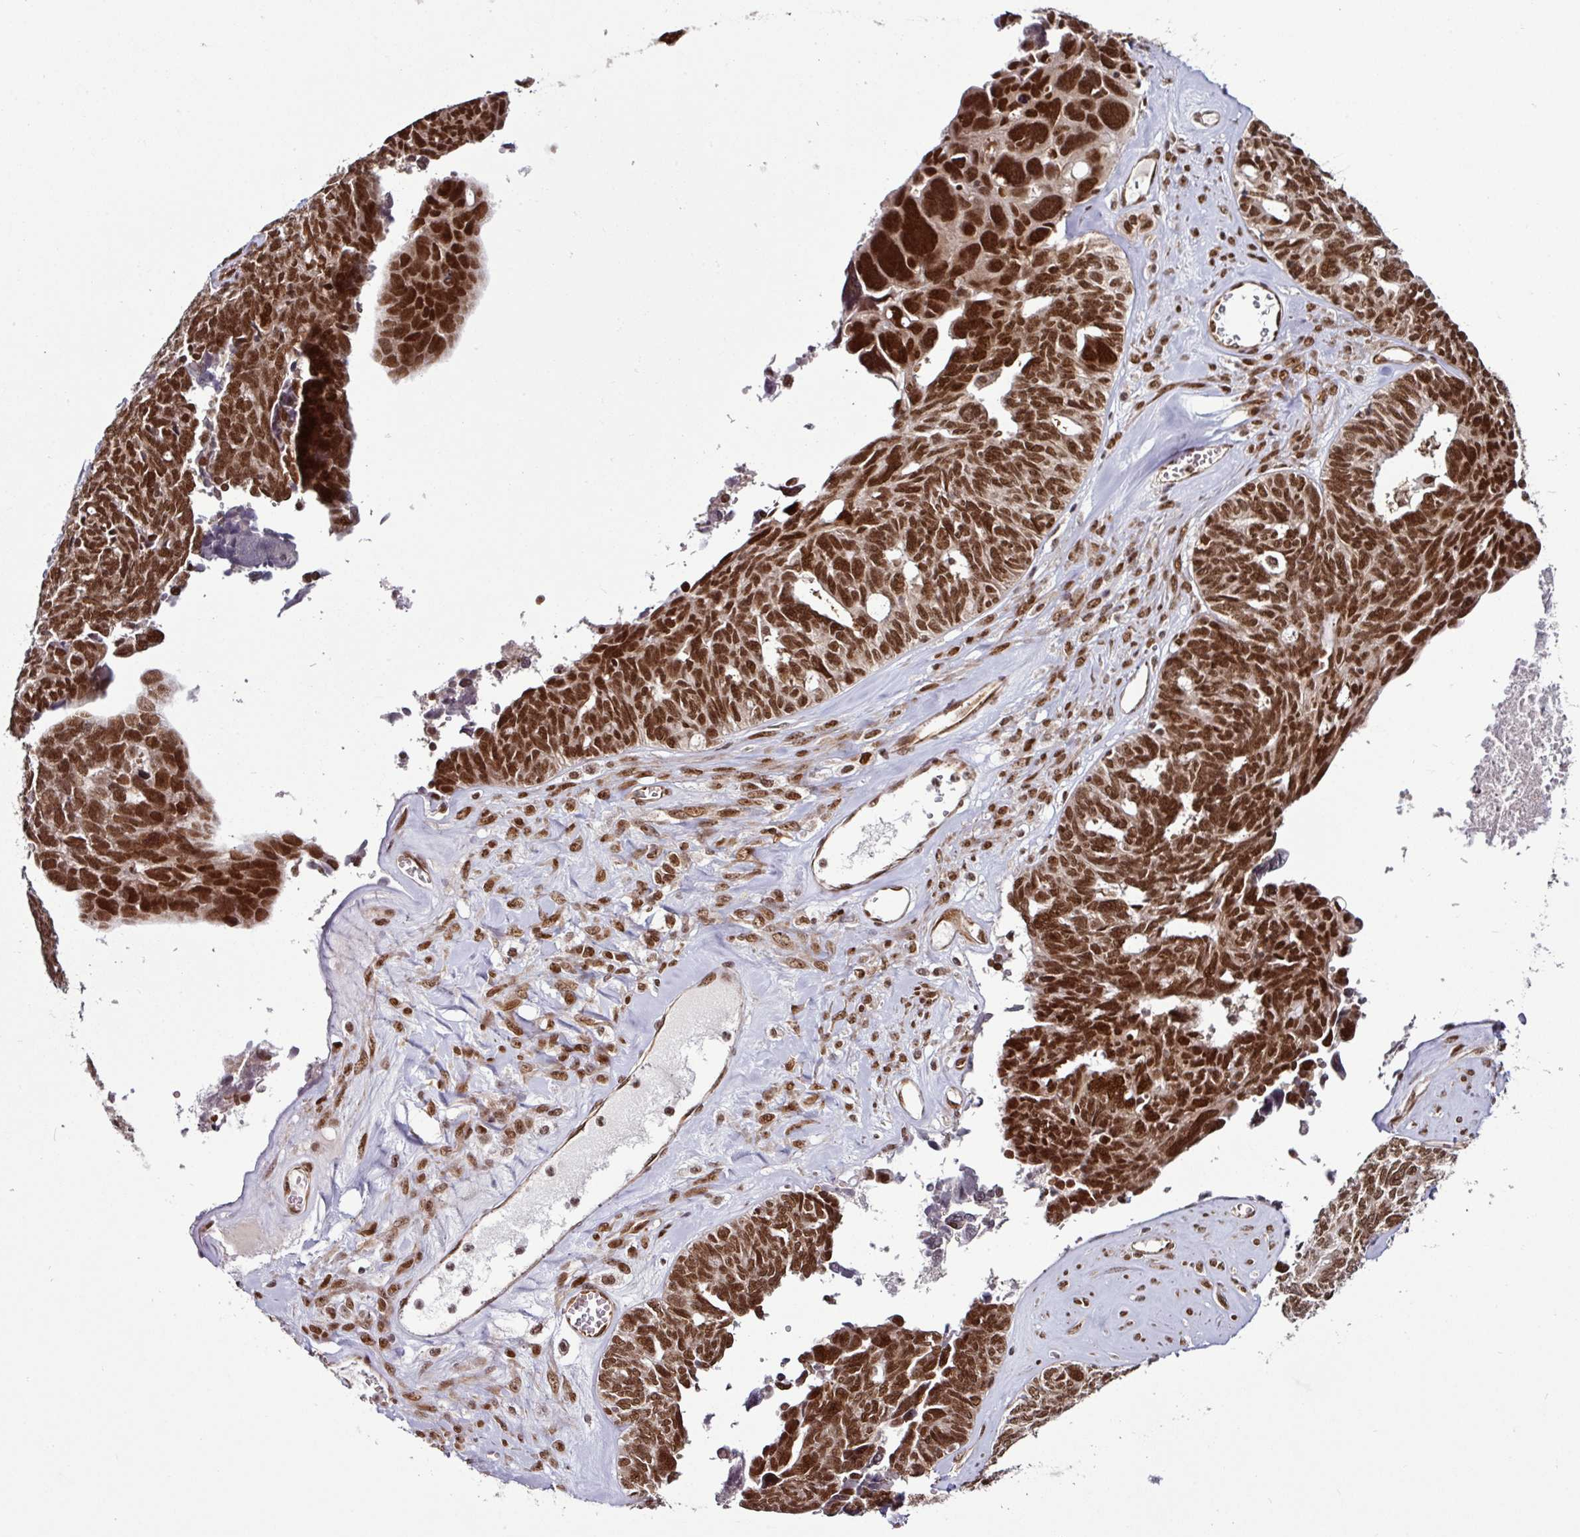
{"staining": {"intensity": "strong", "quantity": ">75%", "location": "nuclear"}, "tissue": "ovarian cancer", "cell_type": "Tumor cells", "image_type": "cancer", "snomed": [{"axis": "morphology", "description": "Cystadenocarcinoma, serous, NOS"}, {"axis": "topography", "description": "Ovary"}], "caption": "Ovarian cancer (serous cystadenocarcinoma) stained with DAB (3,3'-diaminobenzidine) IHC displays high levels of strong nuclear positivity in approximately >75% of tumor cells.", "gene": "MORF4L2", "patient": {"sex": "female", "age": 79}}